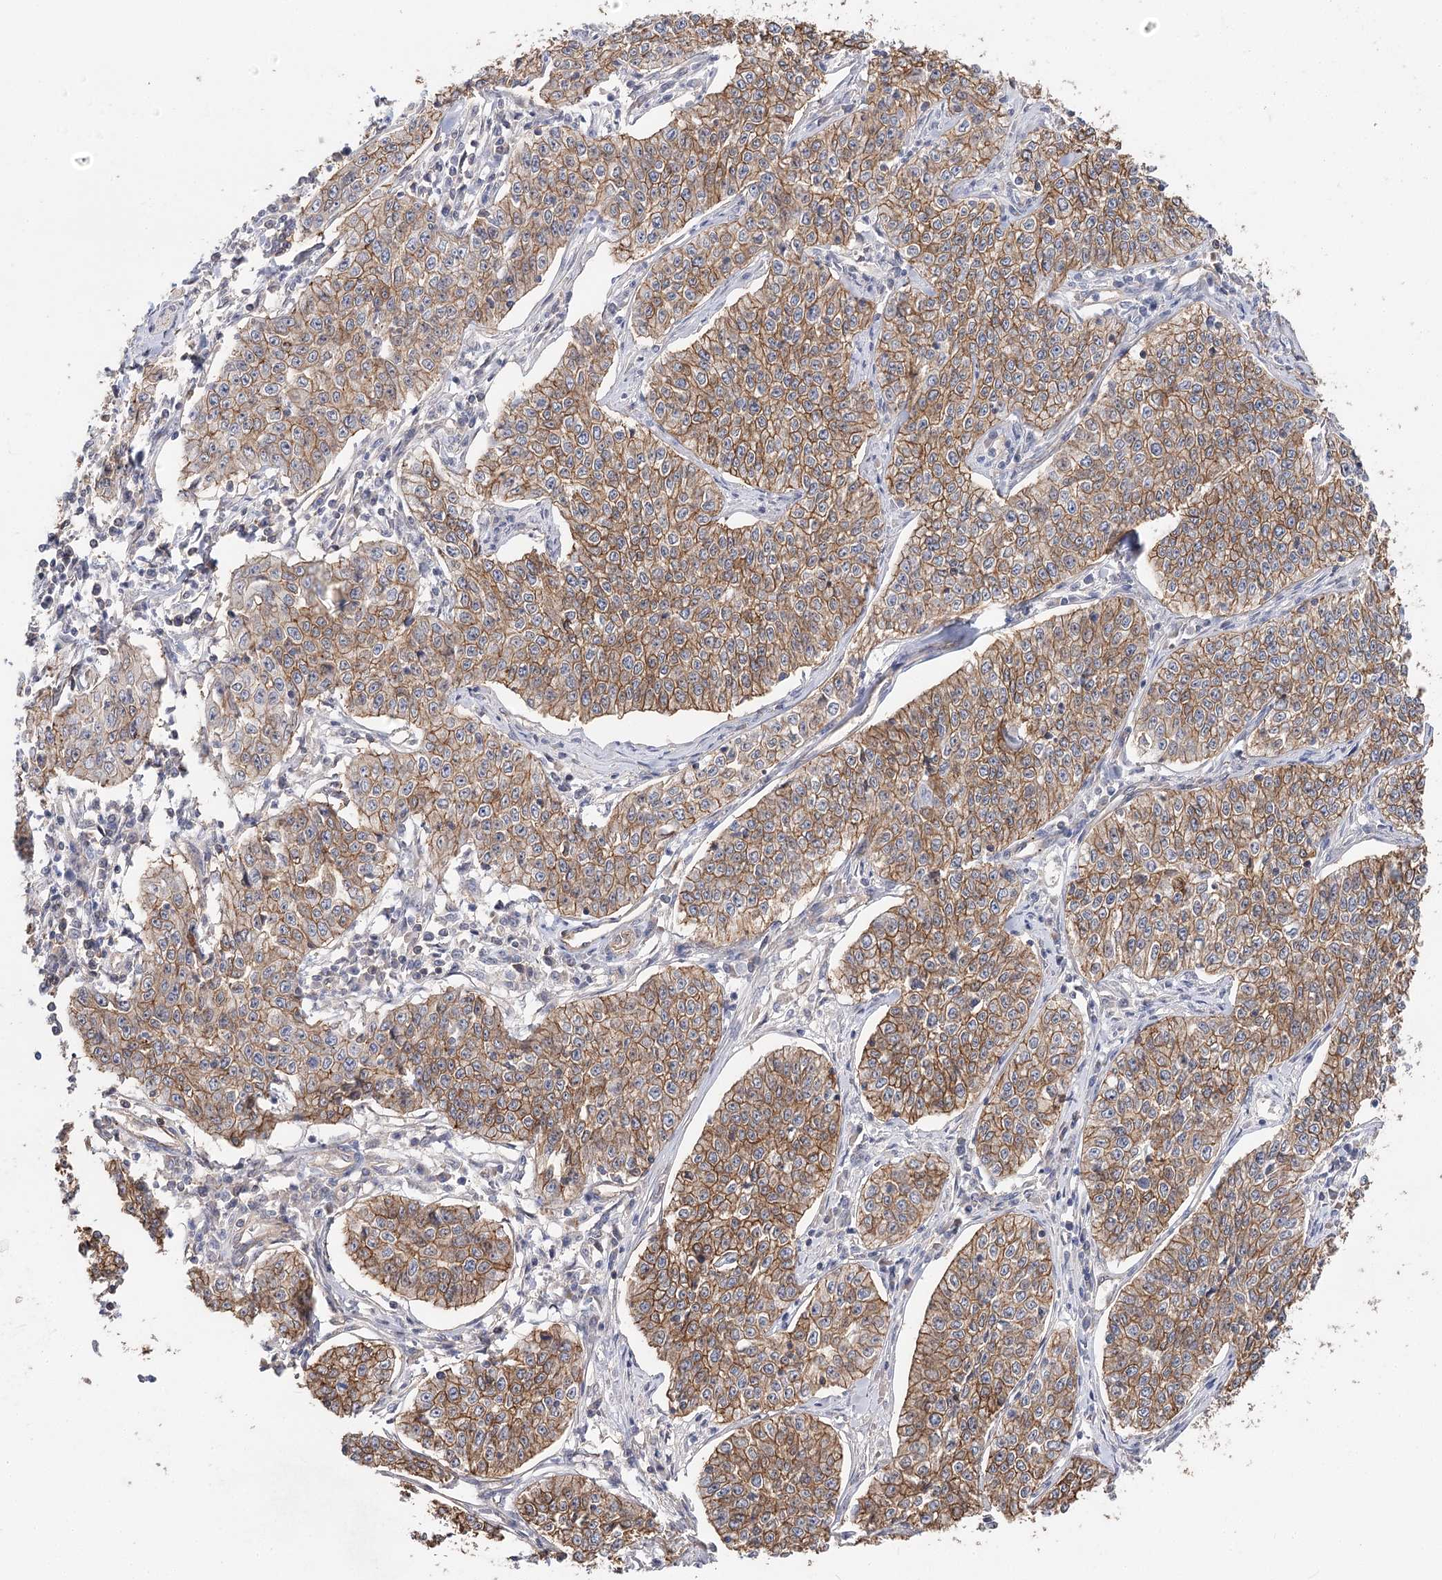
{"staining": {"intensity": "moderate", "quantity": ">75%", "location": "cytoplasmic/membranous"}, "tissue": "cervical cancer", "cell_type": "Tumor cells", "image_type": "cancer", "snomed": [{"axis": "morphology", "description": "Squamous cell carcinoma, NOS"}, {"axis": "topography", "description": "Cervix"}], "caption": "Squamous cell carcinoma (cervical) tissue demonstrates moderate cytoplasmic/membranous expression in approximately >75% of tumor cells", "gene": "TMEM218", "patient": {"sex": "female", "age": 35}}